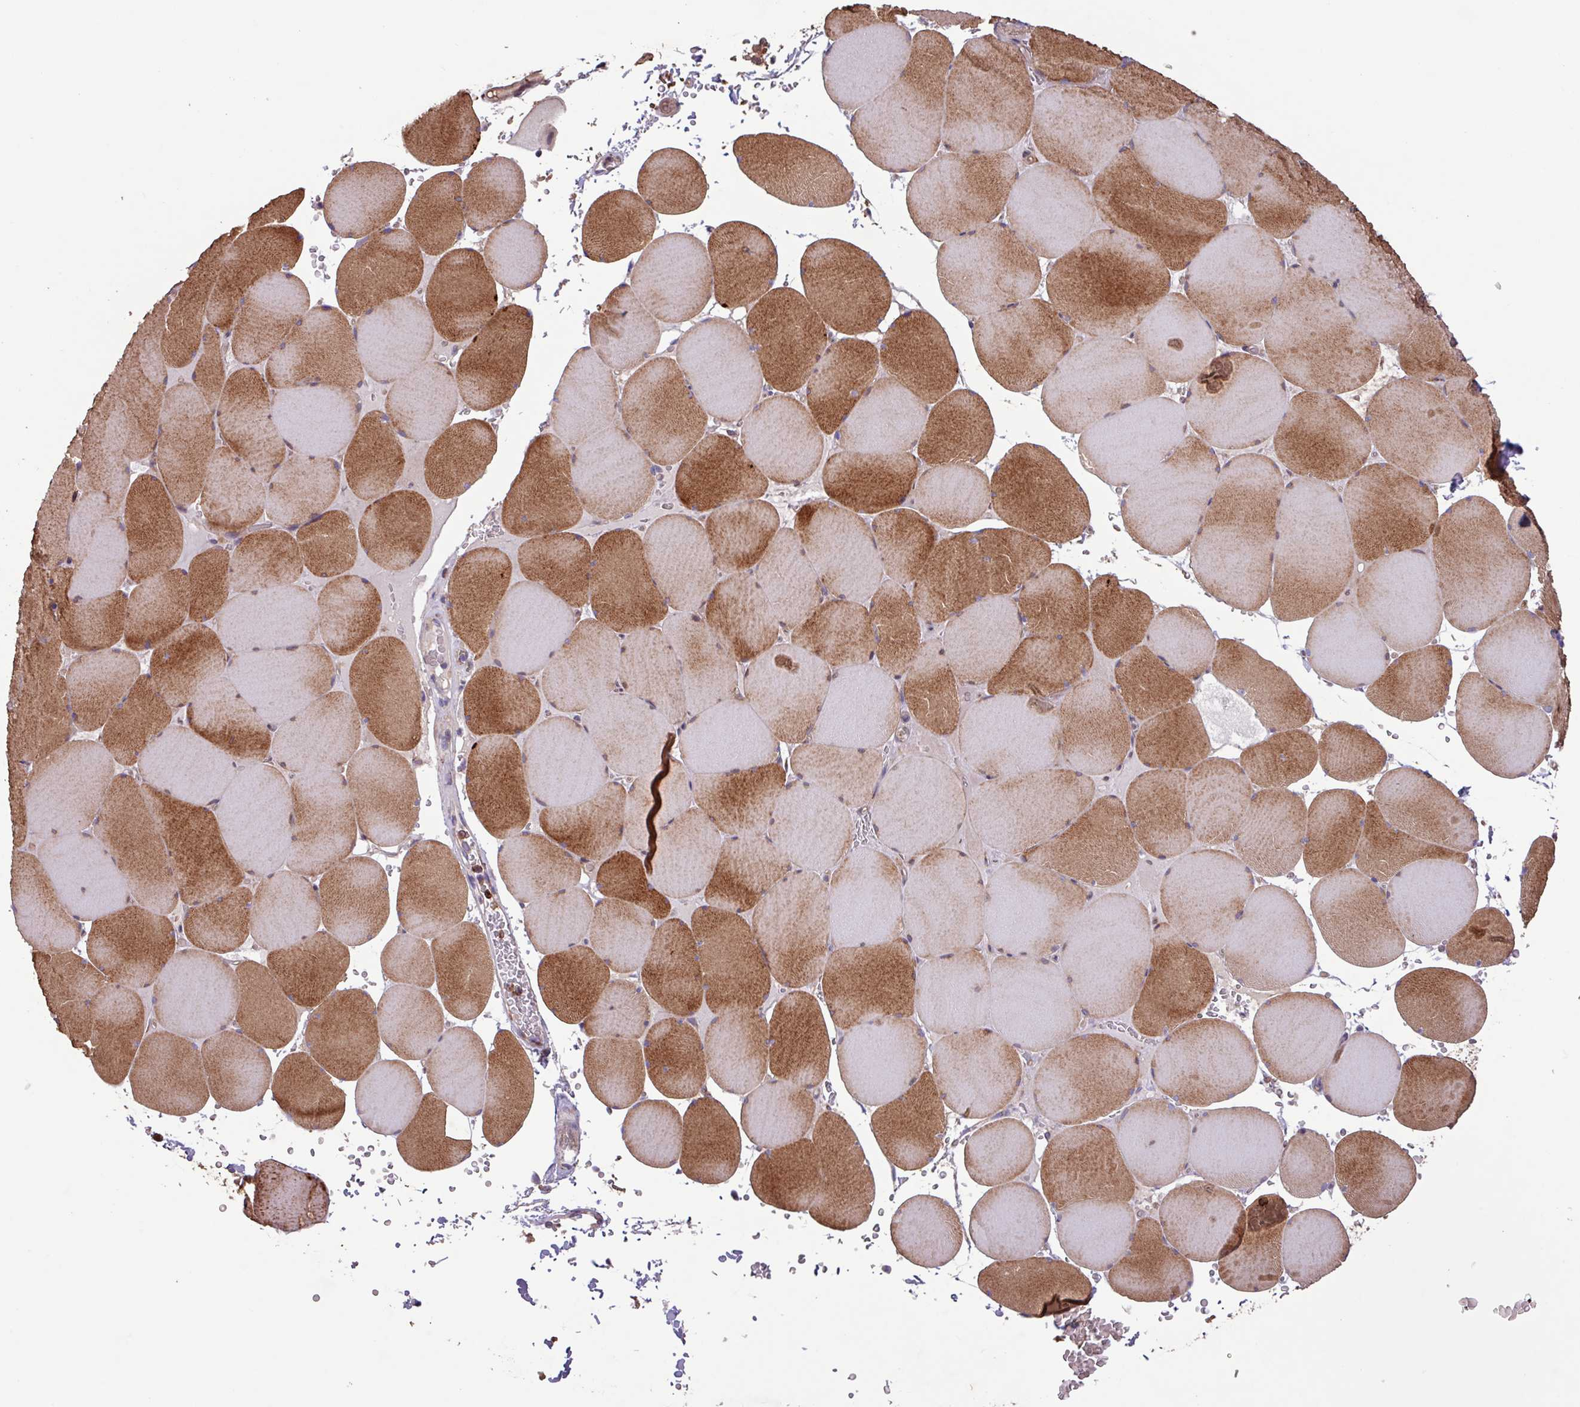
{"staining": {"intensity": "strong", "quantity": ">75%", "location": "cytoplasmic/membranous"}, "tissue": "skeletal muscle", "cell_type": "Myocytes", "image_type": "normal", "snomed": [{"axis": "morphology", "description": "Normal tissue, NOS"}, {"axis": "topography", "description": "Skeletal muscle"}, {"axis": "topography", "description": "Head-Neck"}], "caption": "Immunohistochemistry (IHC) staining of normal skeletal muscle, which reveals high levels of strong cytoplasmic/membranous positivity in approximately >75% of myocytes indicating strong cytoplasmic/membranous protein expression. The staining was performed using DAB (brown) for protein detection and nuclei were counterstained in hematoxylin (blue).", "gene": "PTPRQ", "patient": {"sex": "male", "age": 66}}